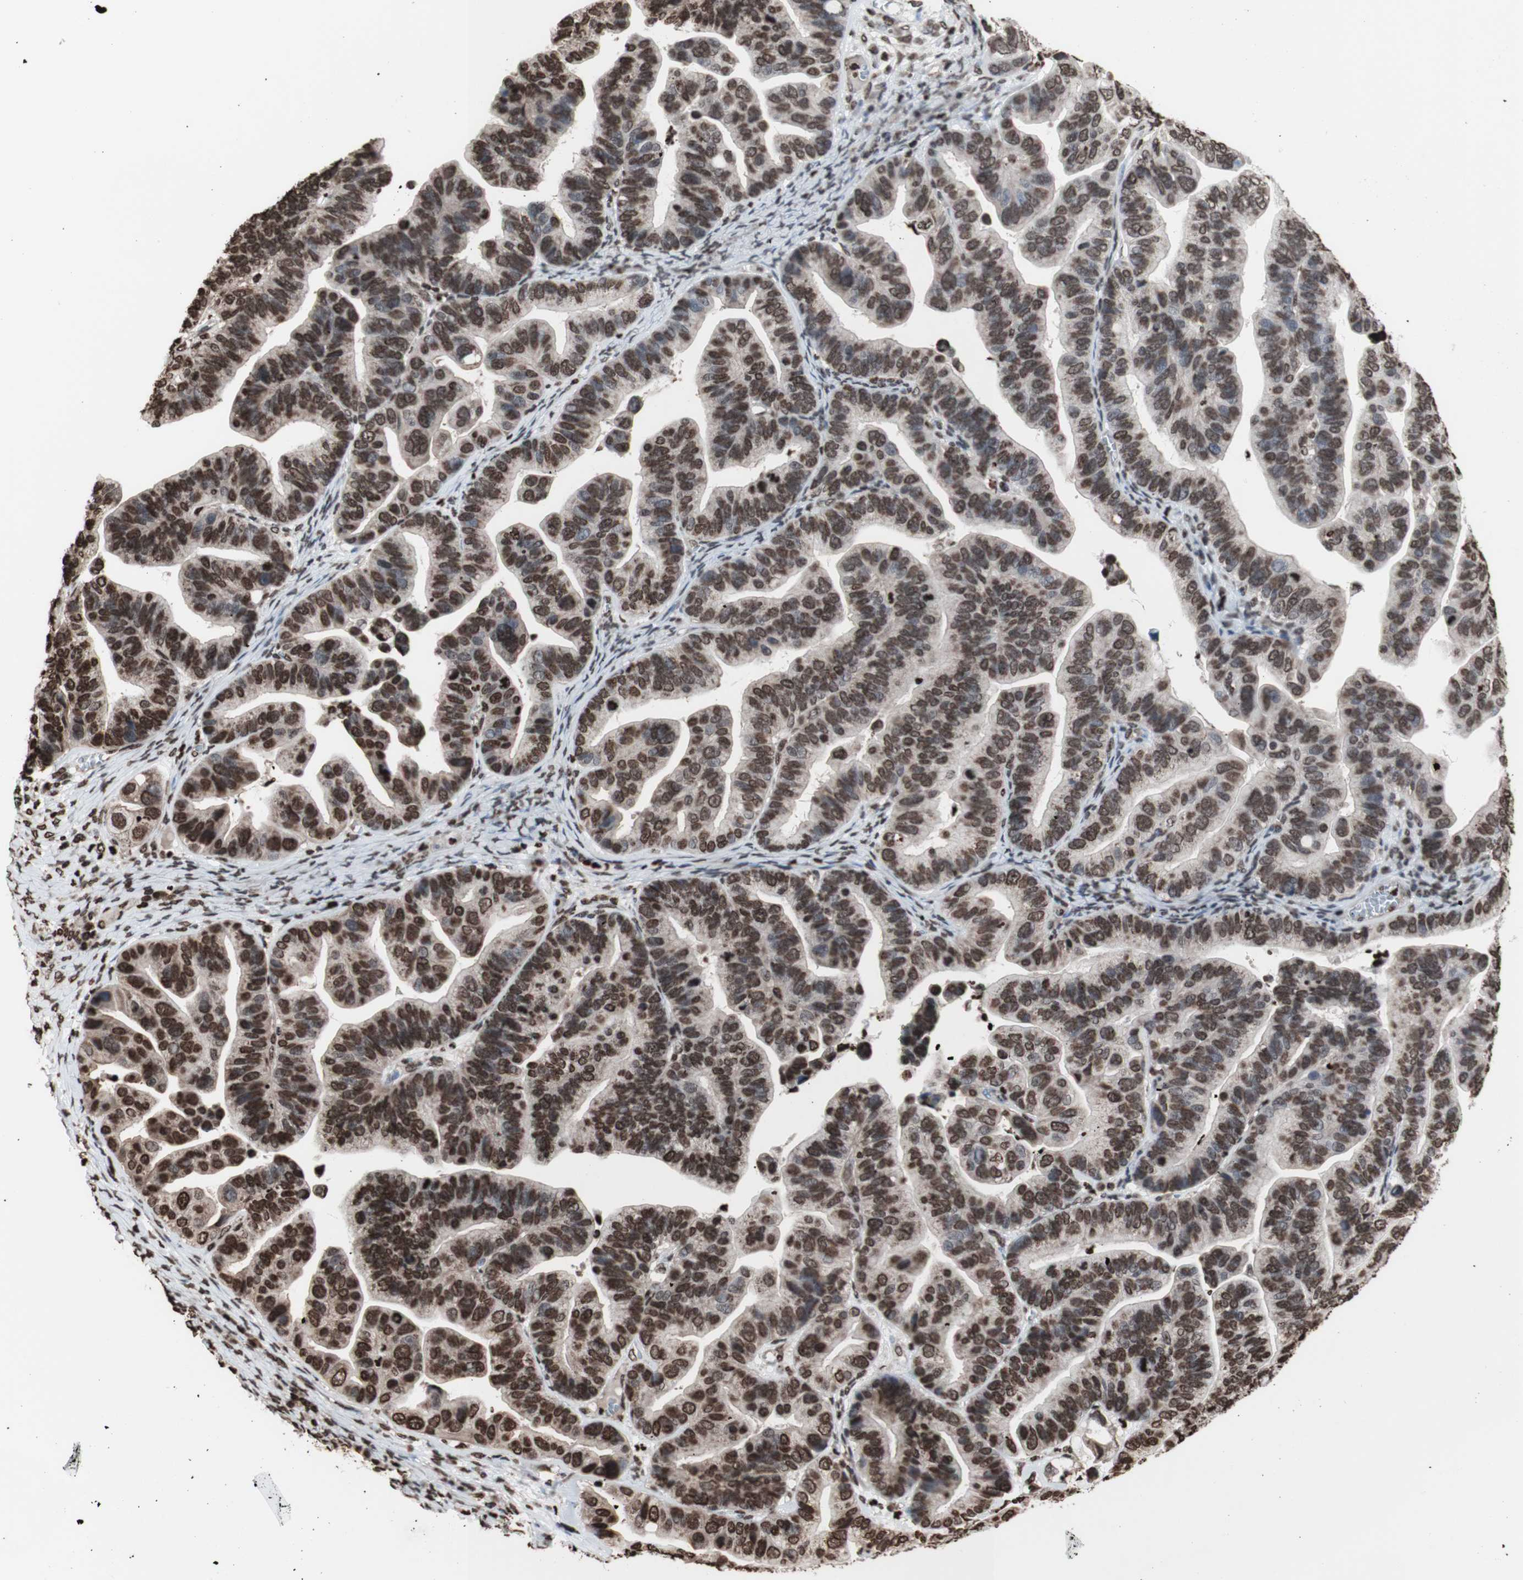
{"staining": {"intensity": "moderate", "quantity": ">75%", "location": "nuclear"}, "tissue": "ovarian cancer", "cell_type": "Tumor cells", "image_type": "cancer", "snomed": [{"axis": "morphology", "description": "Cystadenocarcinoma, serous, NOS"}, {"axis": "topography", "description": "Ovary"}], "caption": "Moderate nuclear staining is seen in approximately >75% of tumor cells in ovarian cancer.", "gene": "SNAI2", "patient": {"sex": "female", "age": 56}}